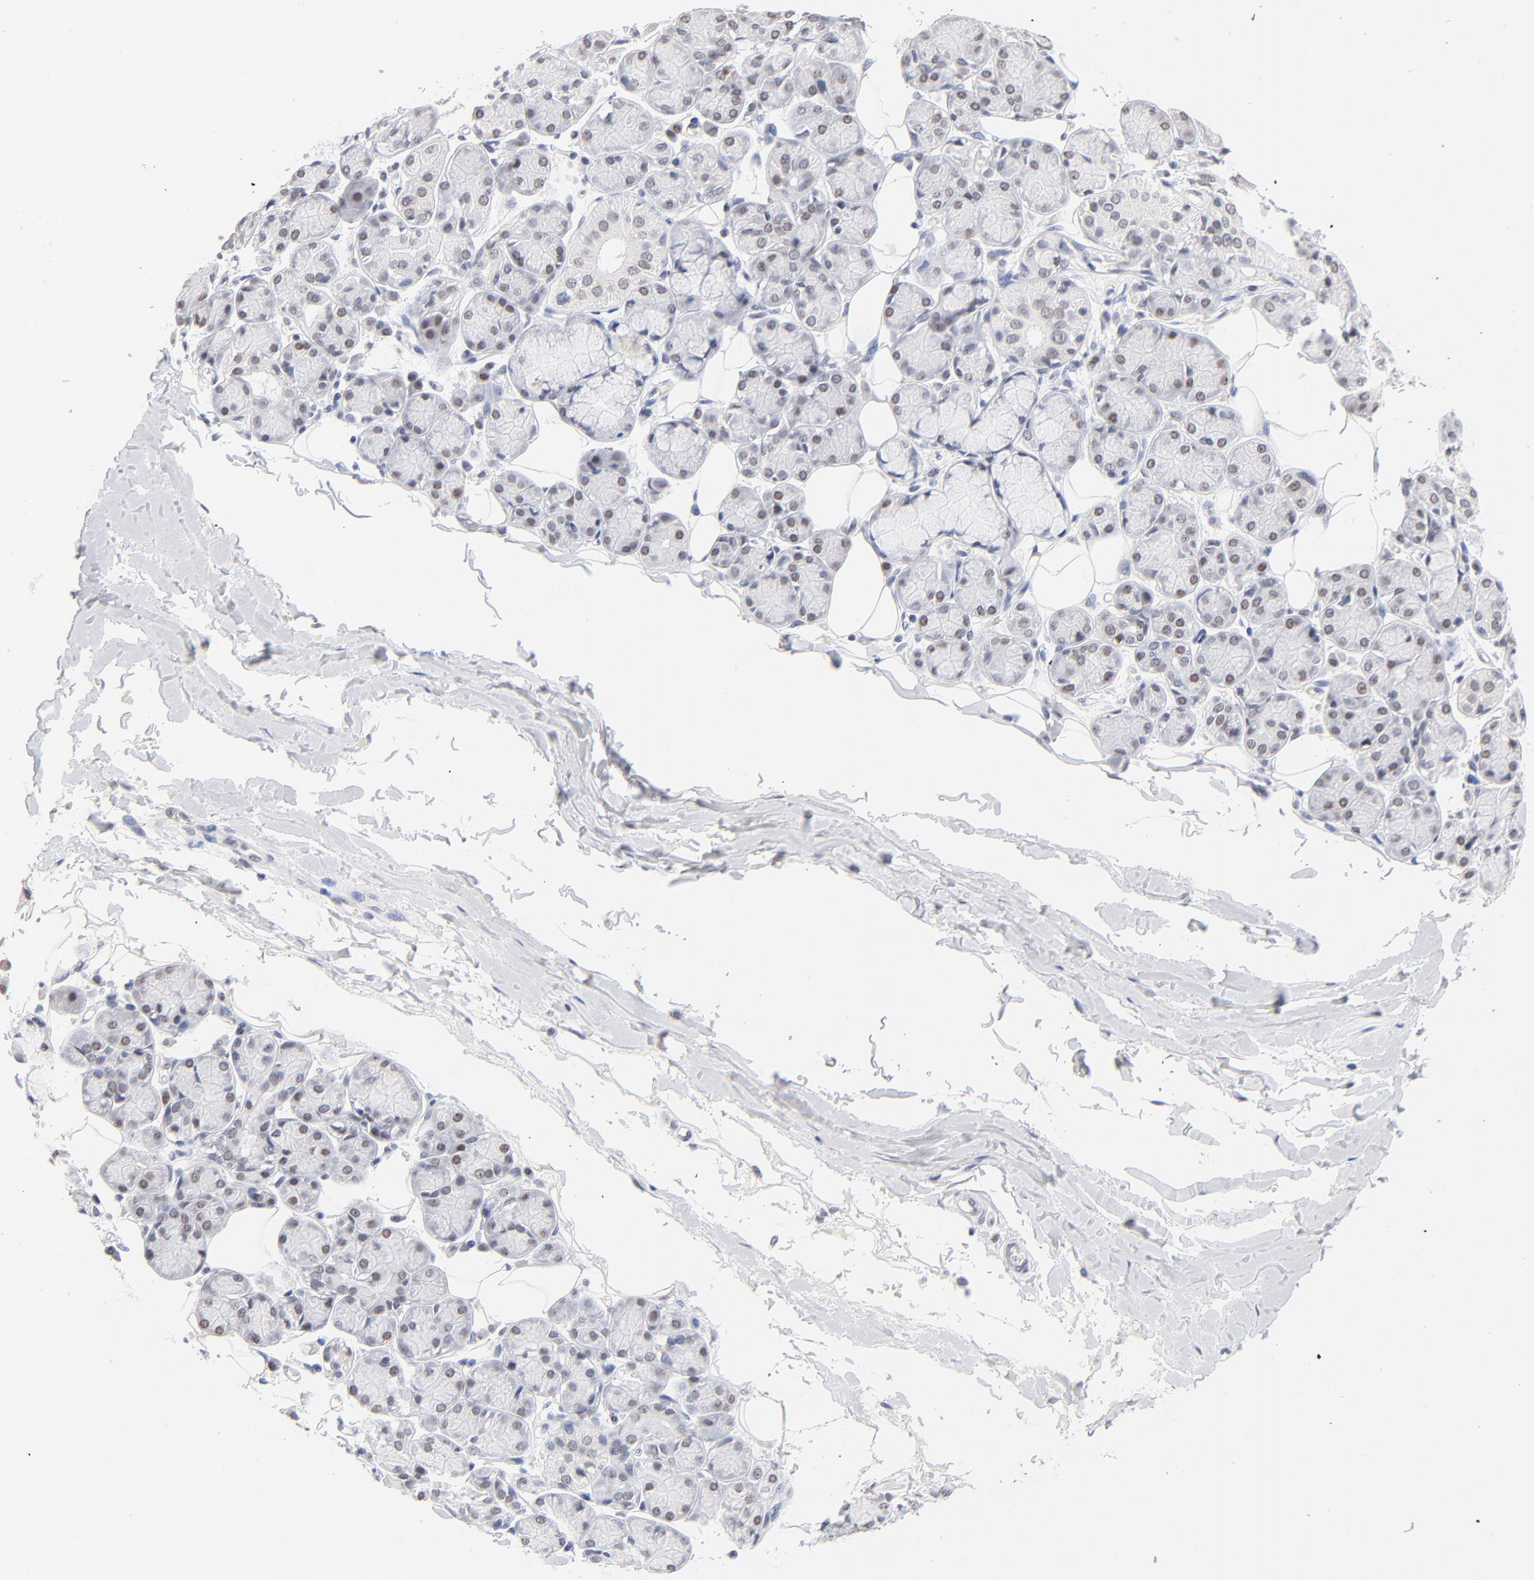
{"staining": {"intensity": "weak", "quantity": "25%-75%", "location": "nuclear"}, "tissue": "salivary gland", "cell_type": "Glandular cells", "image_type": "normal", "snomed": [{"axis": "morphology", "description": "Normal tissue, NOS"}, {"axis": "topography", "description": "Salivary gland"}], "caption": "Immunohistochemical staining of unremarkable human salivary gland demonstrates low levels of weak nuclear expression in approximately 25%-75% of glandular cells.", "gene": "ORC2", "patient": {"sex": "male", "age": 54}}